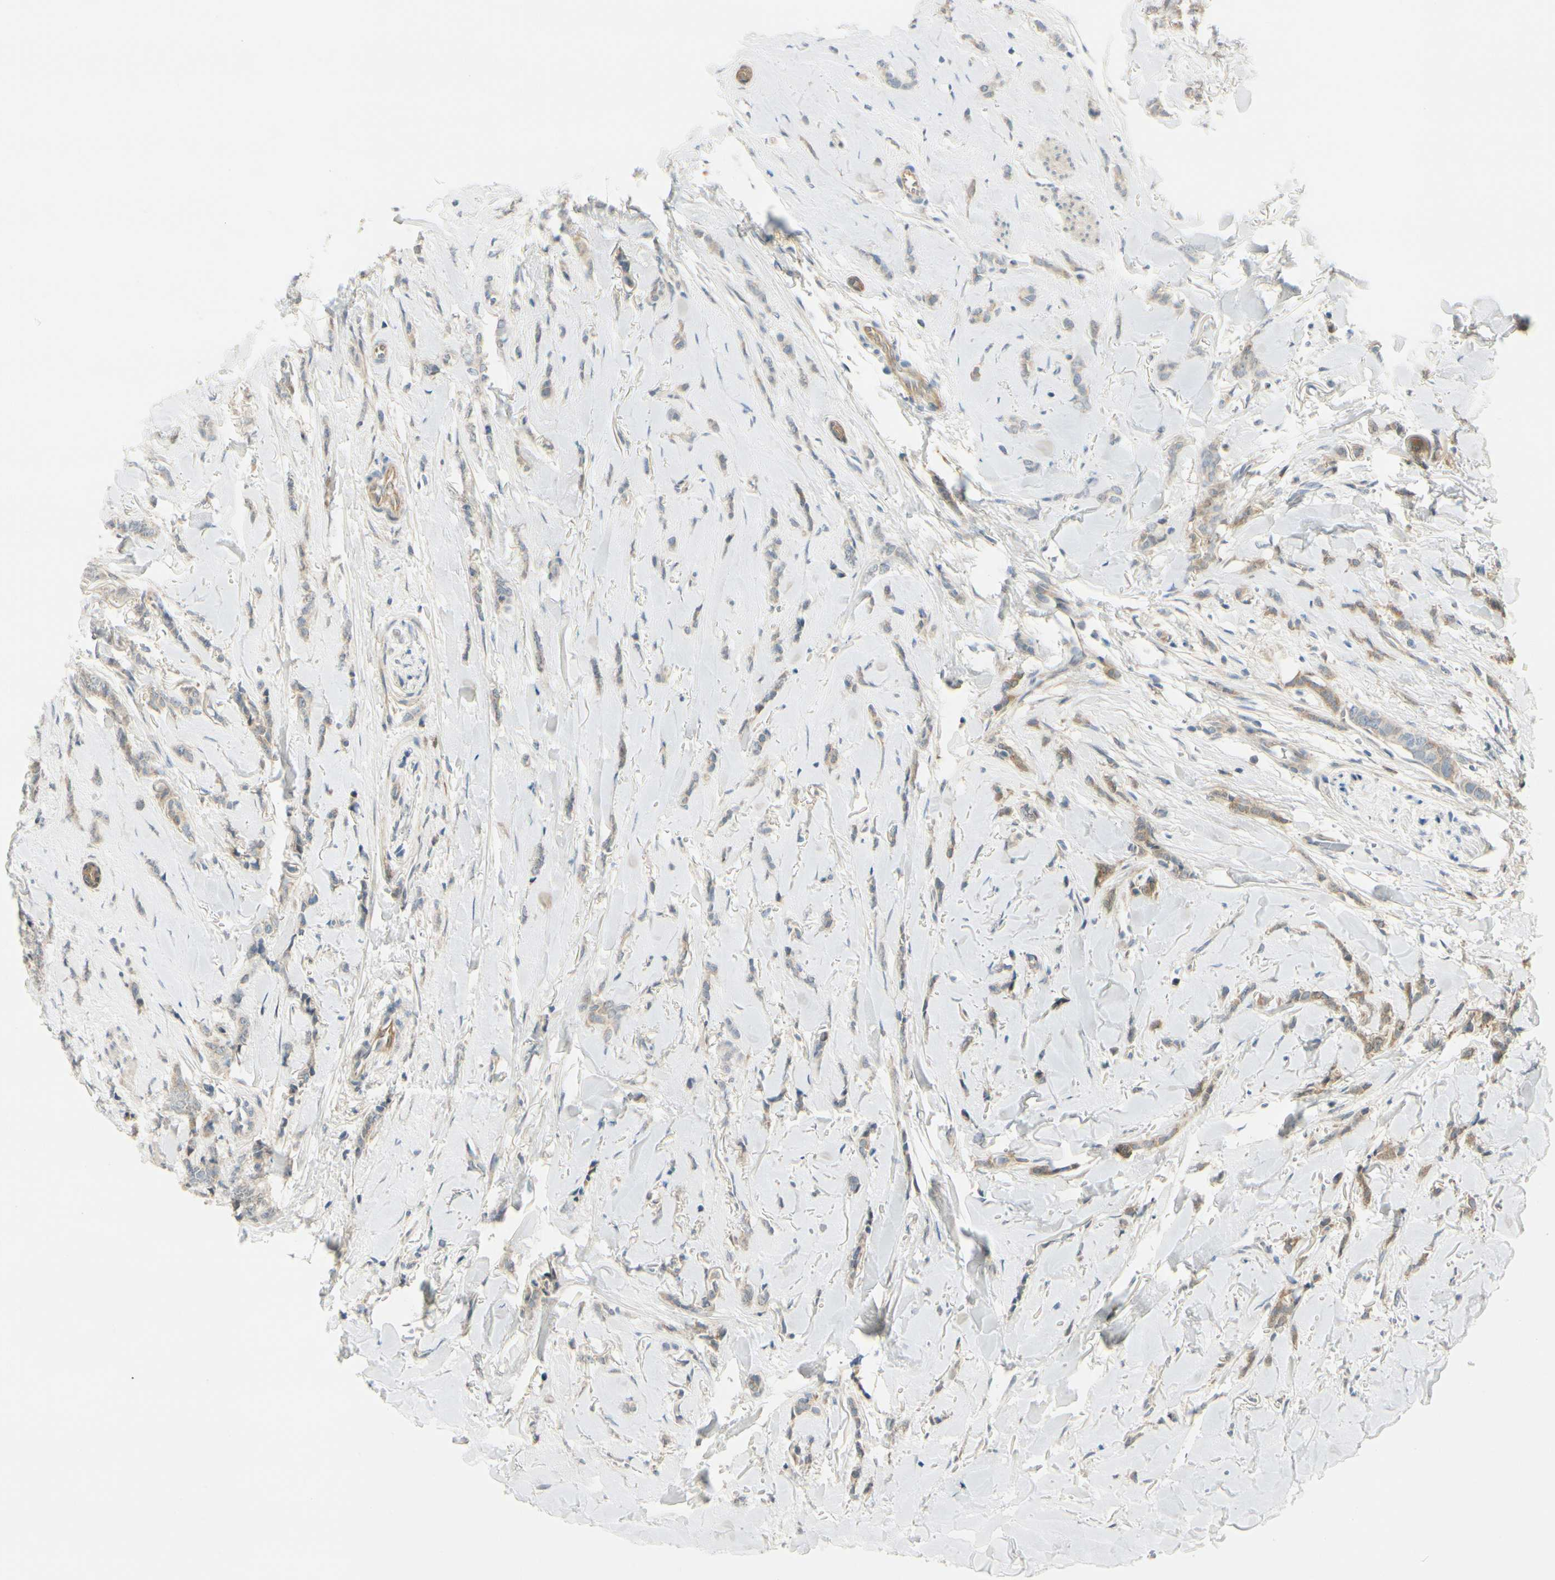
{"staining": {"intensity": "weak", "quantity": "25%-75%", "location": "cytoplasmic/membranous"}, "tissue": "breast cancer", "cell_type": "Tumor cells", "image_type": "cancer", "snomed": [{"axis": "morphology", "description": "Lobular carcinoma"}, {"axis": "topography", "description": "Skin"}, {"axis": "topography", "description": "Breast"}], "caption": "Protein staining exhibits weak cytoplasmic/membranous expression in about 25%-75% of tumor cells in breast cancer (lobular carcinoma). Using DAB (3,3'-diaminobenzidine) (brown) and hematoxylin (blue) stains, captured at high magnification using brightfield microscopy.", "gene": "FHL2", "patient": {"sex": "female", "age": 46}}